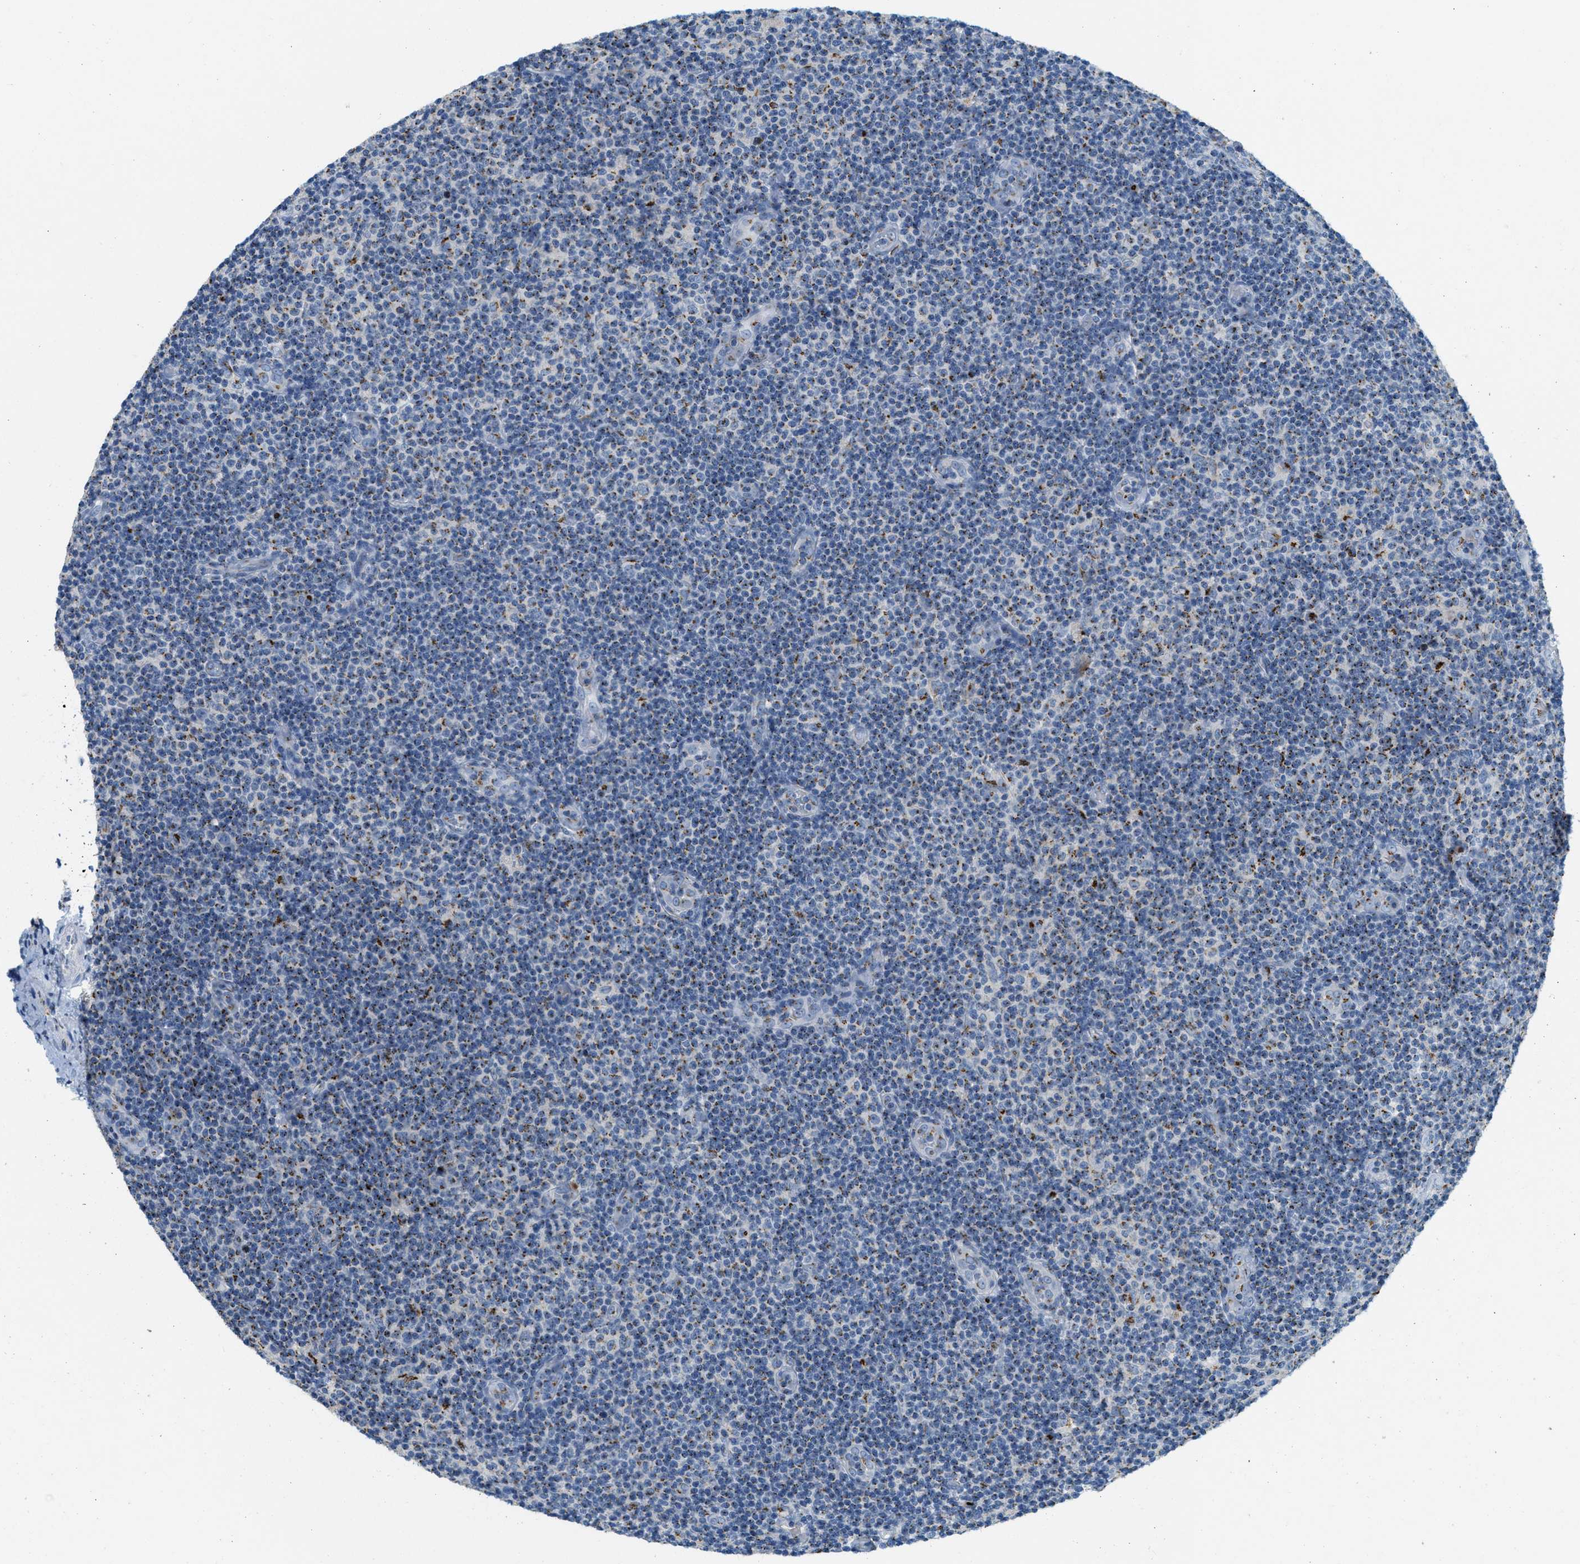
{"staining": {"intensity": "moderate", "quantity": "<25%", "location": "cytoplasmic/membranous"}, "tissue": "lymphoma", "cell_type": "Tumor cells", "image_type": "cancer", "snomed": [{"axis": "morphology", "description": "Malignant lymphoma, non-Hodgkin's type, Low grade"}, {"axis": "topography", "description": "Lymph node"}], "caption": "High-magnification brightfield microscopy of malignant lymphoma, non-Hodgkin's type (low-grade) stained with DAB (3,3'-diaminobenzidine) (brown) and counterstained with hematoxylin (blue). tumor cells exhibit moderate cytoplasmic/membranous staining is identified in approximately<25% of cells.", "gene": "ENTPD4", "patient": {"sex": "male", "age": 83}}